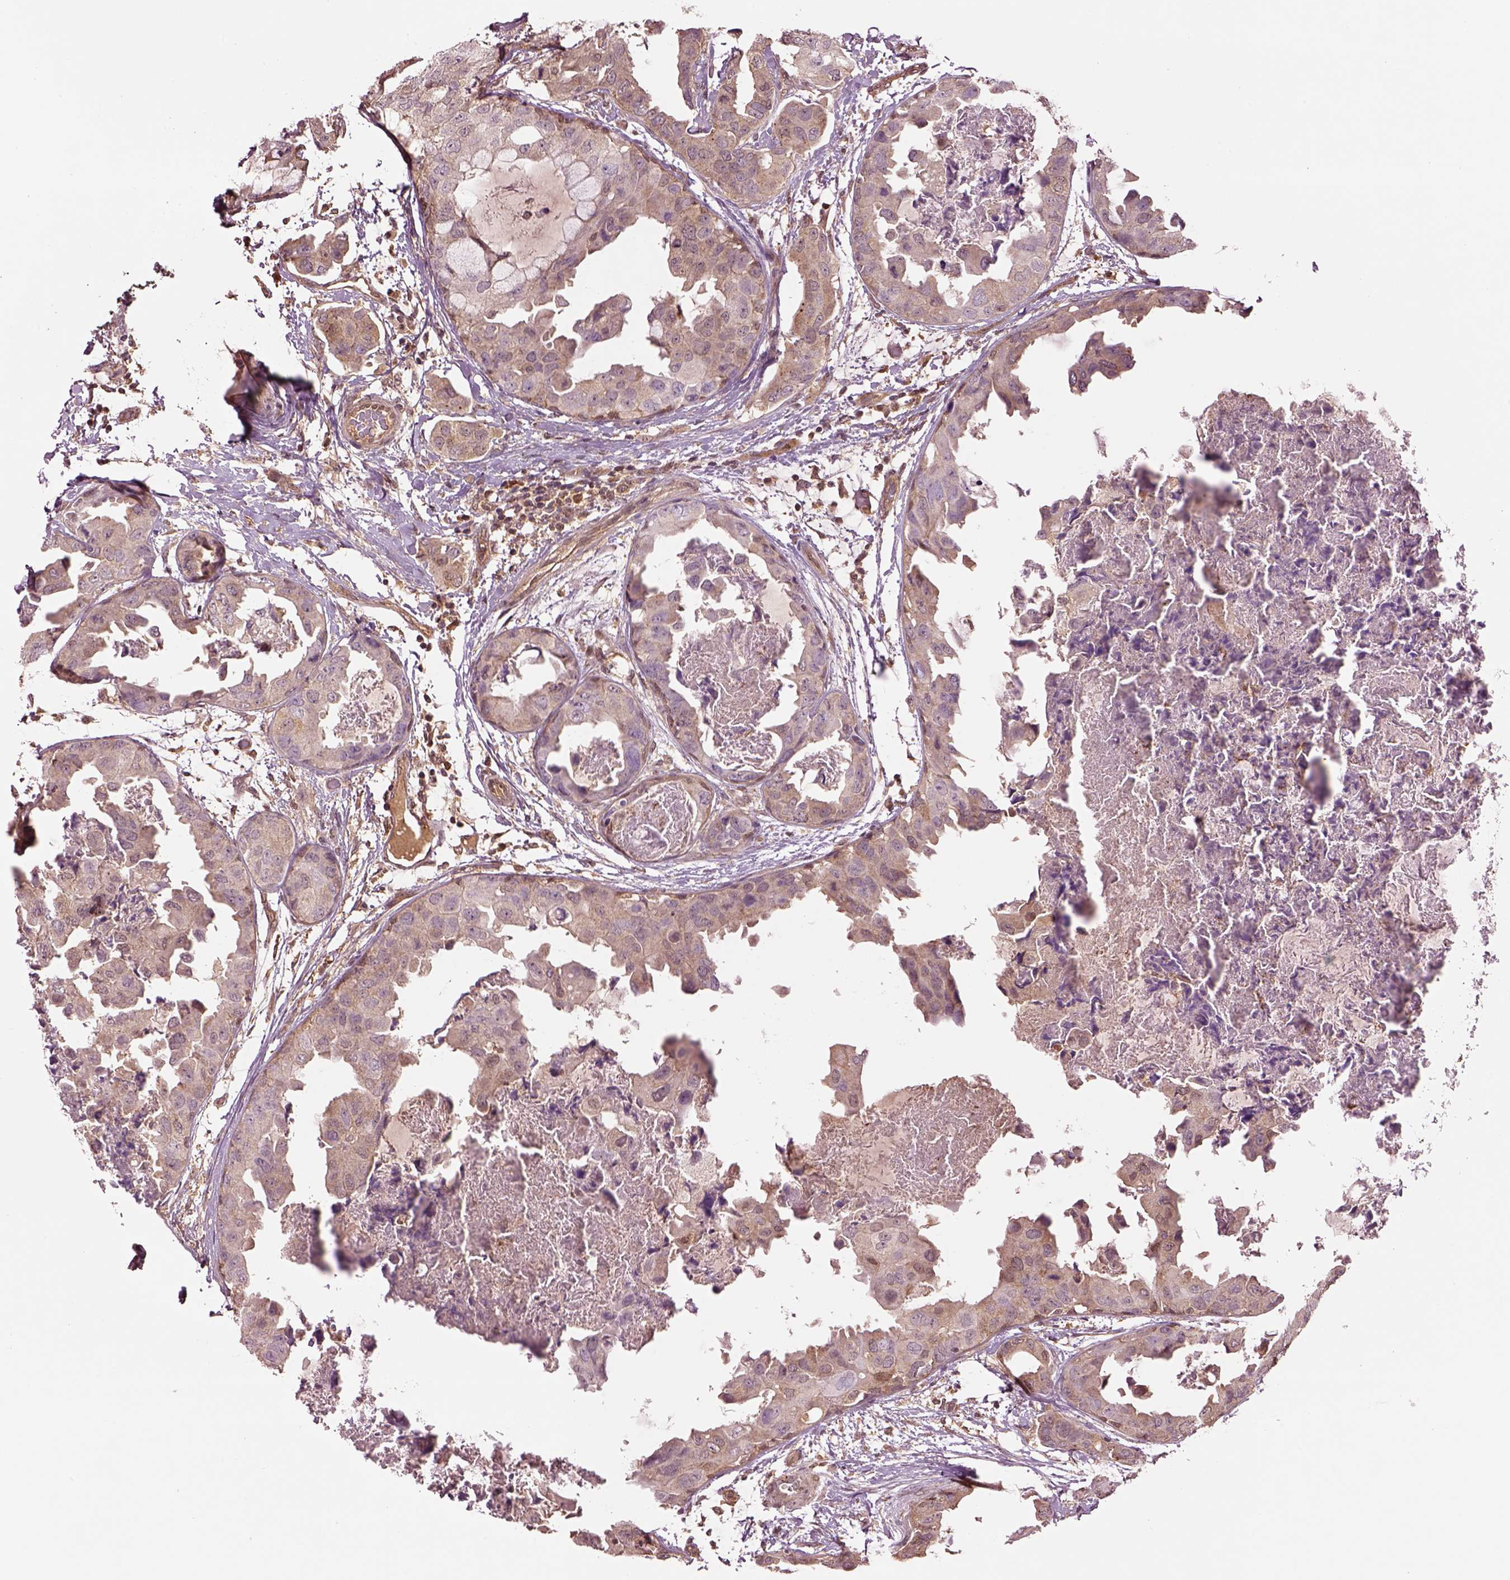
{"staining": {"intensity": "weak", "quantity": ">75%", "location": "cytoplasmic/membranous"}, "tissue": "breast cancer", "cell_type": "Tumor cells", "image_type": "cancer", "snomed": [{"axis": "morphology", "description": "Normal tissue, NOS"}, {"axis": "morphology", "description": "Duct carcinoma"}, {"axis": "topography", "description": "Breast"}], "caption": "Immunohistochemical staining of human breast infiltrating ductal carcinoma exhibits low levels of weak cytoplasmic/membranous protein positivity in approximately >75% of tumor cells.", "gene": "MDP1", "patient": {"sex": "female", "age": 40}}